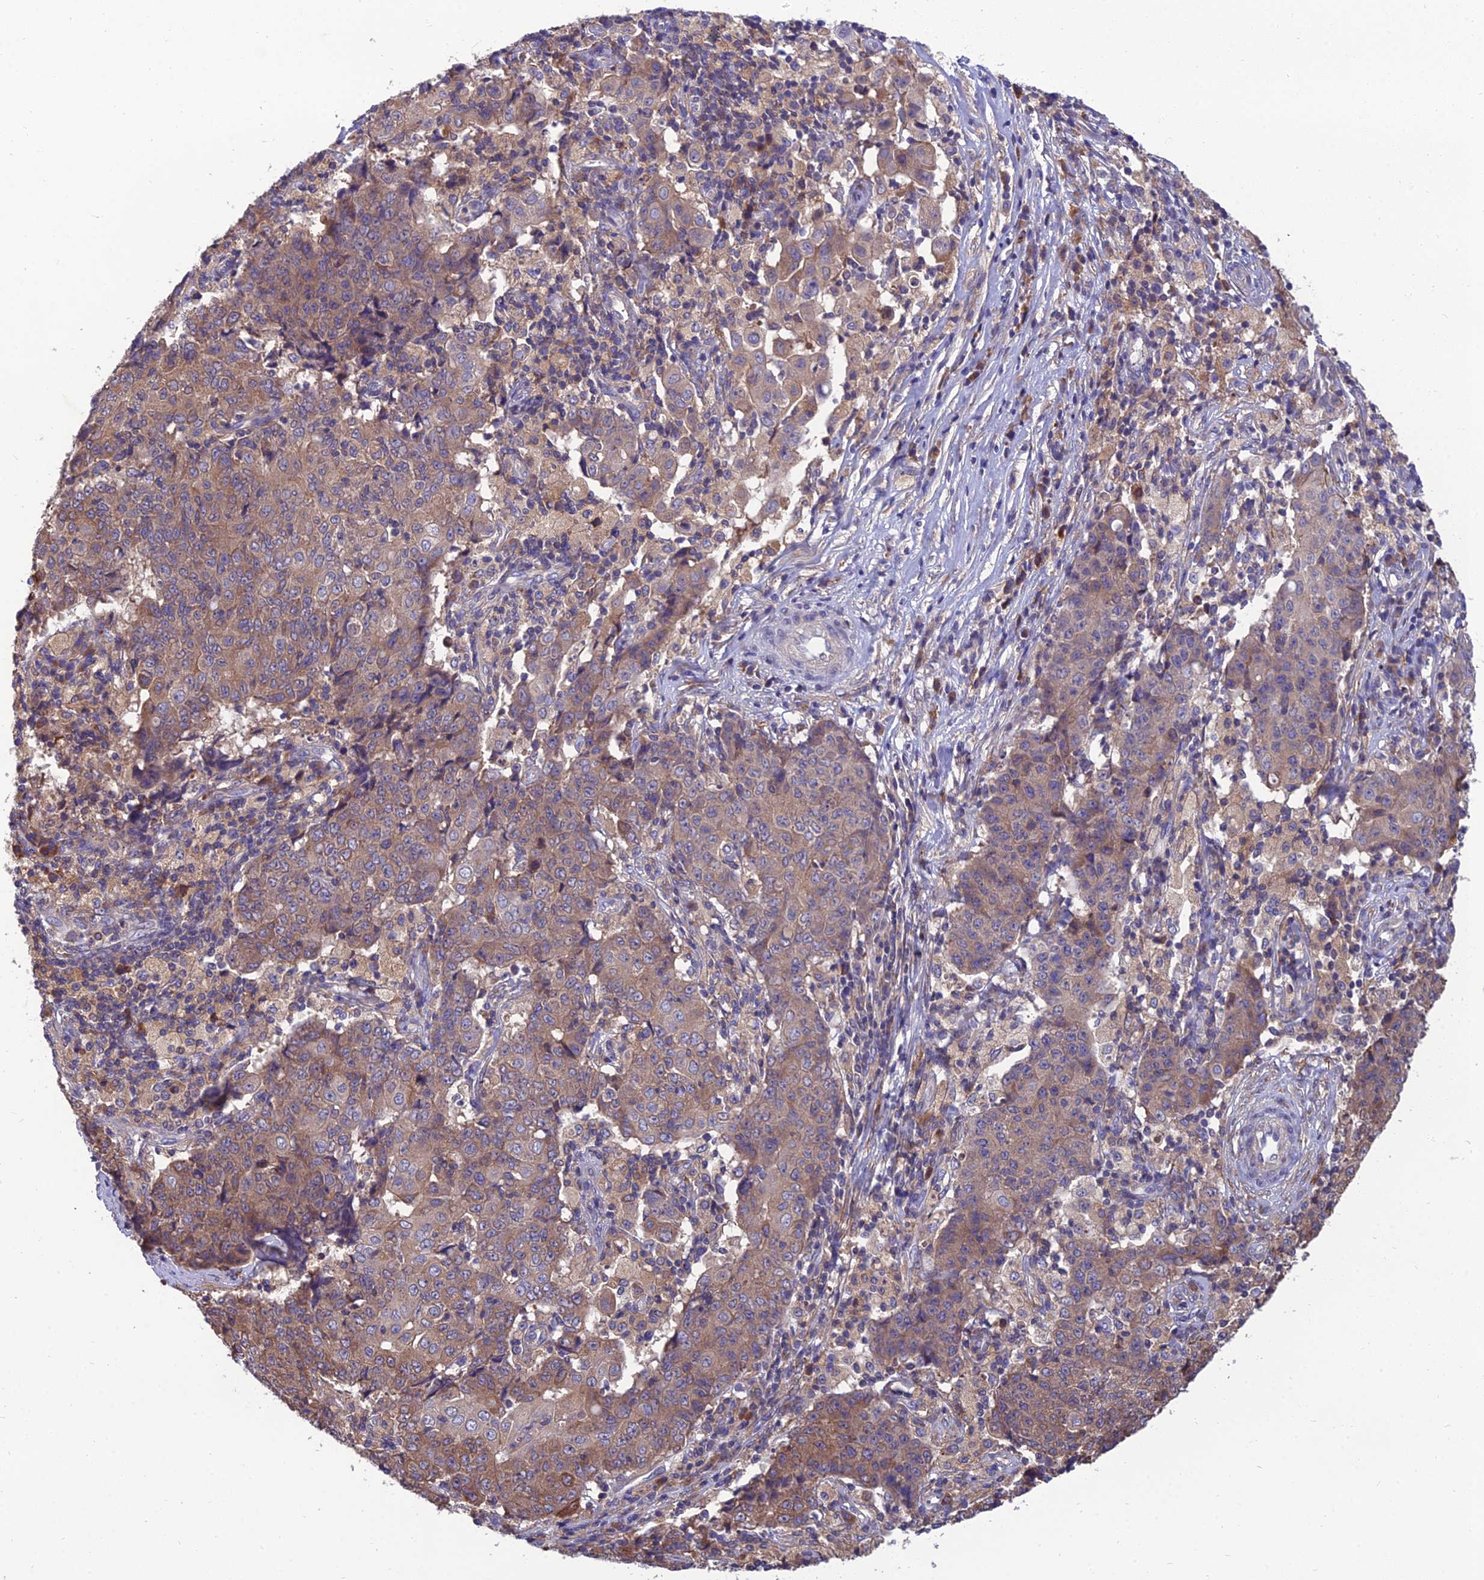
{"staining": {"intensity": "moderate", "quantity": "25%-75%", "location": "cytoplasmic/membranous"}, "tissue": "ovarian cancer", "cell_type": "Tumor cells", "image_type": "cancer", "snomed": [{"axis": "morphology", "description": "Carcinoma, endometroid"}, {"axis": "topography", "description": "Ovary"}], "caption": "Ovarian cancer stained for a protein shows moderate cytoplasmic/membranous positivity in tumor cells. The staining is performed using DAB brown chromogen to label protein expression. The nuclei are counter-stained blue using hematoxylin.", "gene": "UMAD1", "patient": {"sex": "female", "age": 42}}